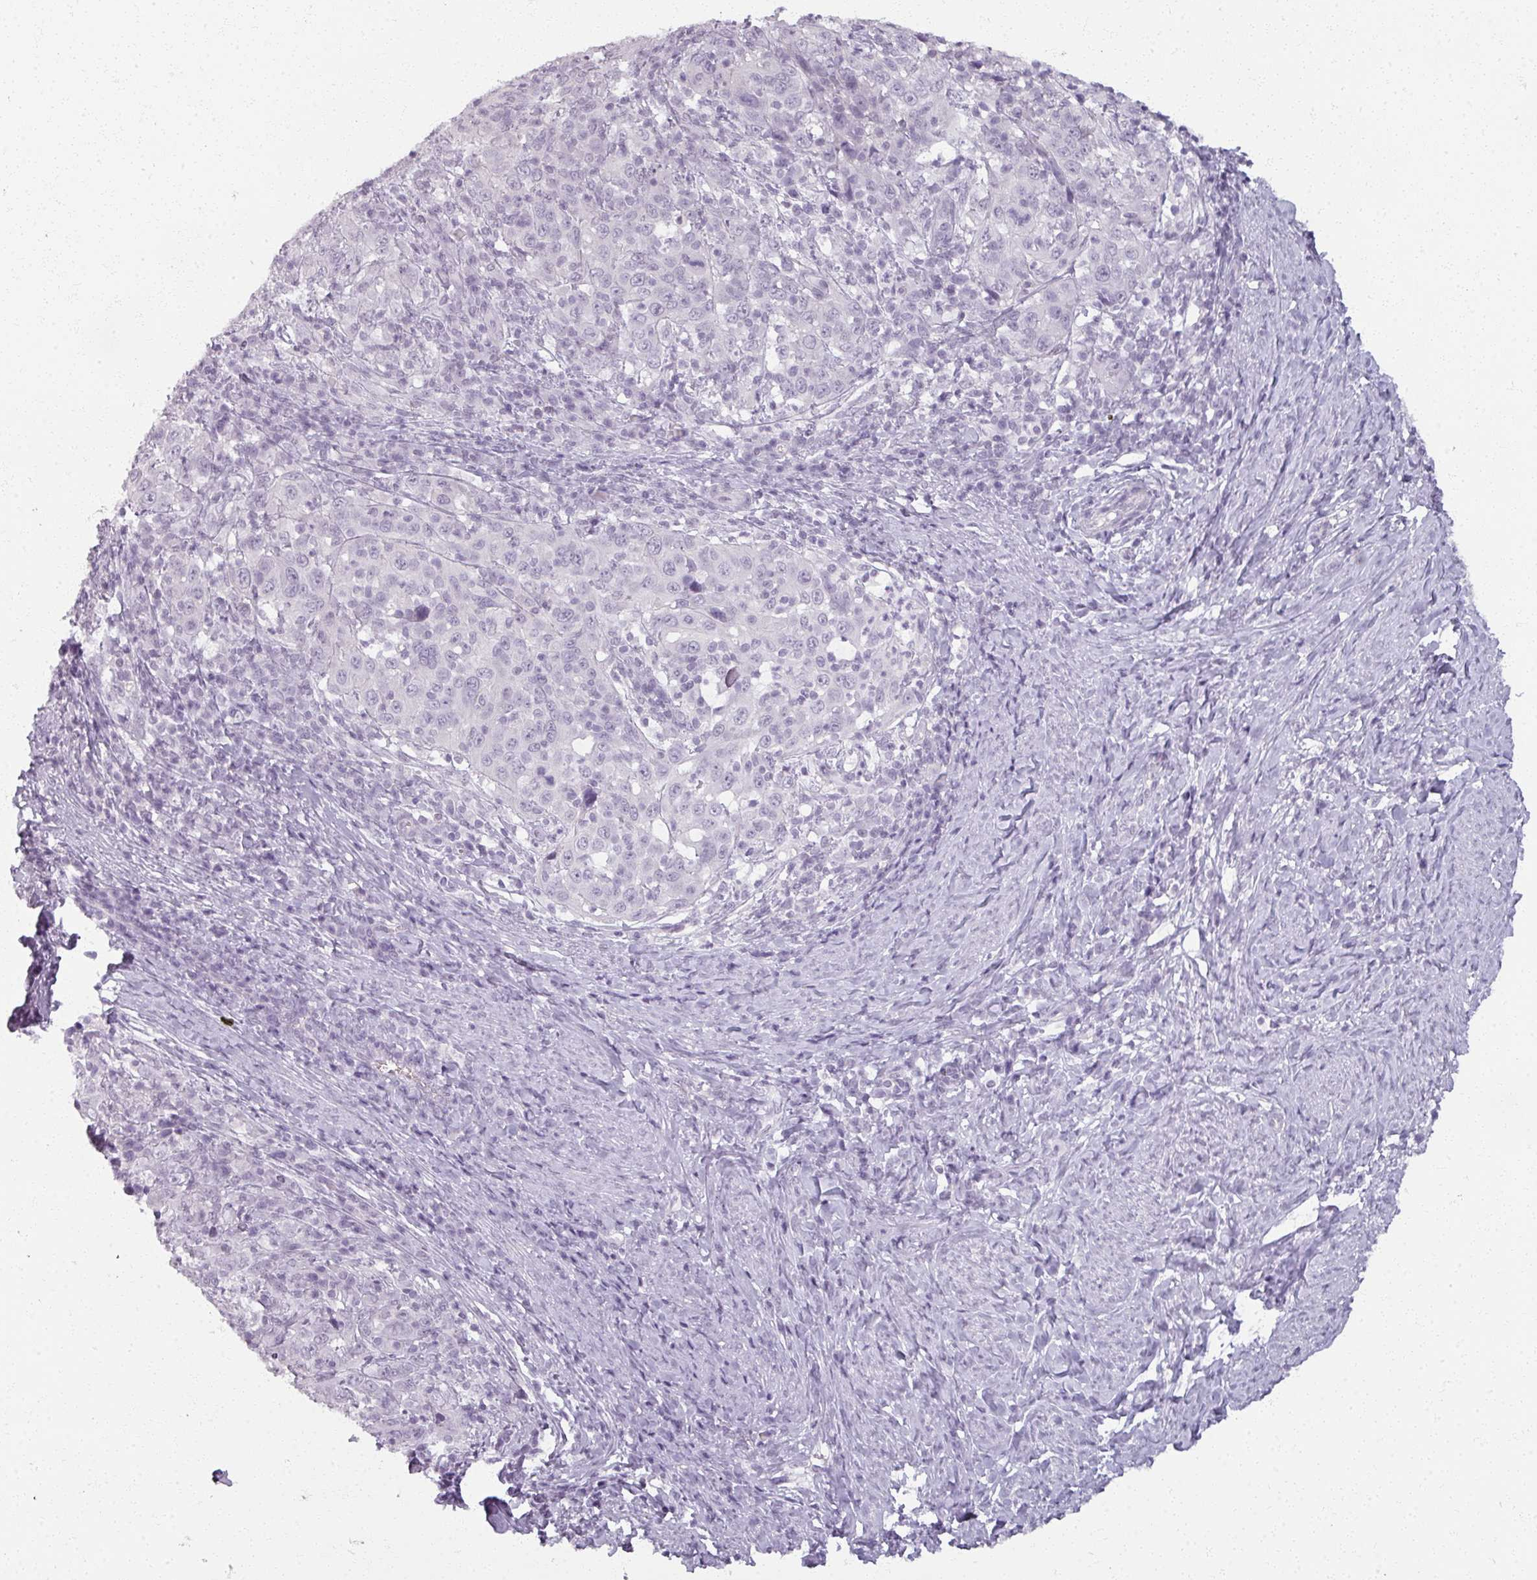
{"staining": {"intensity": "negative", "quantity": "none", "location": "none"}, "tissue": "cervical cancer", "cell_type": "Tumor cells", "image_type": "cancer", "snomed": [{"axis": "morphology", "description": "Squamous cell carcinoma, NOS"}, {"axis": "topography", "description": "Cervix"}], "caption": "An image of cervical cancer stained for a protein demonstrates no brown staining in tumor cells.", "gene": "RFPL2", "patient": {"sex": "female", "age": 46}}